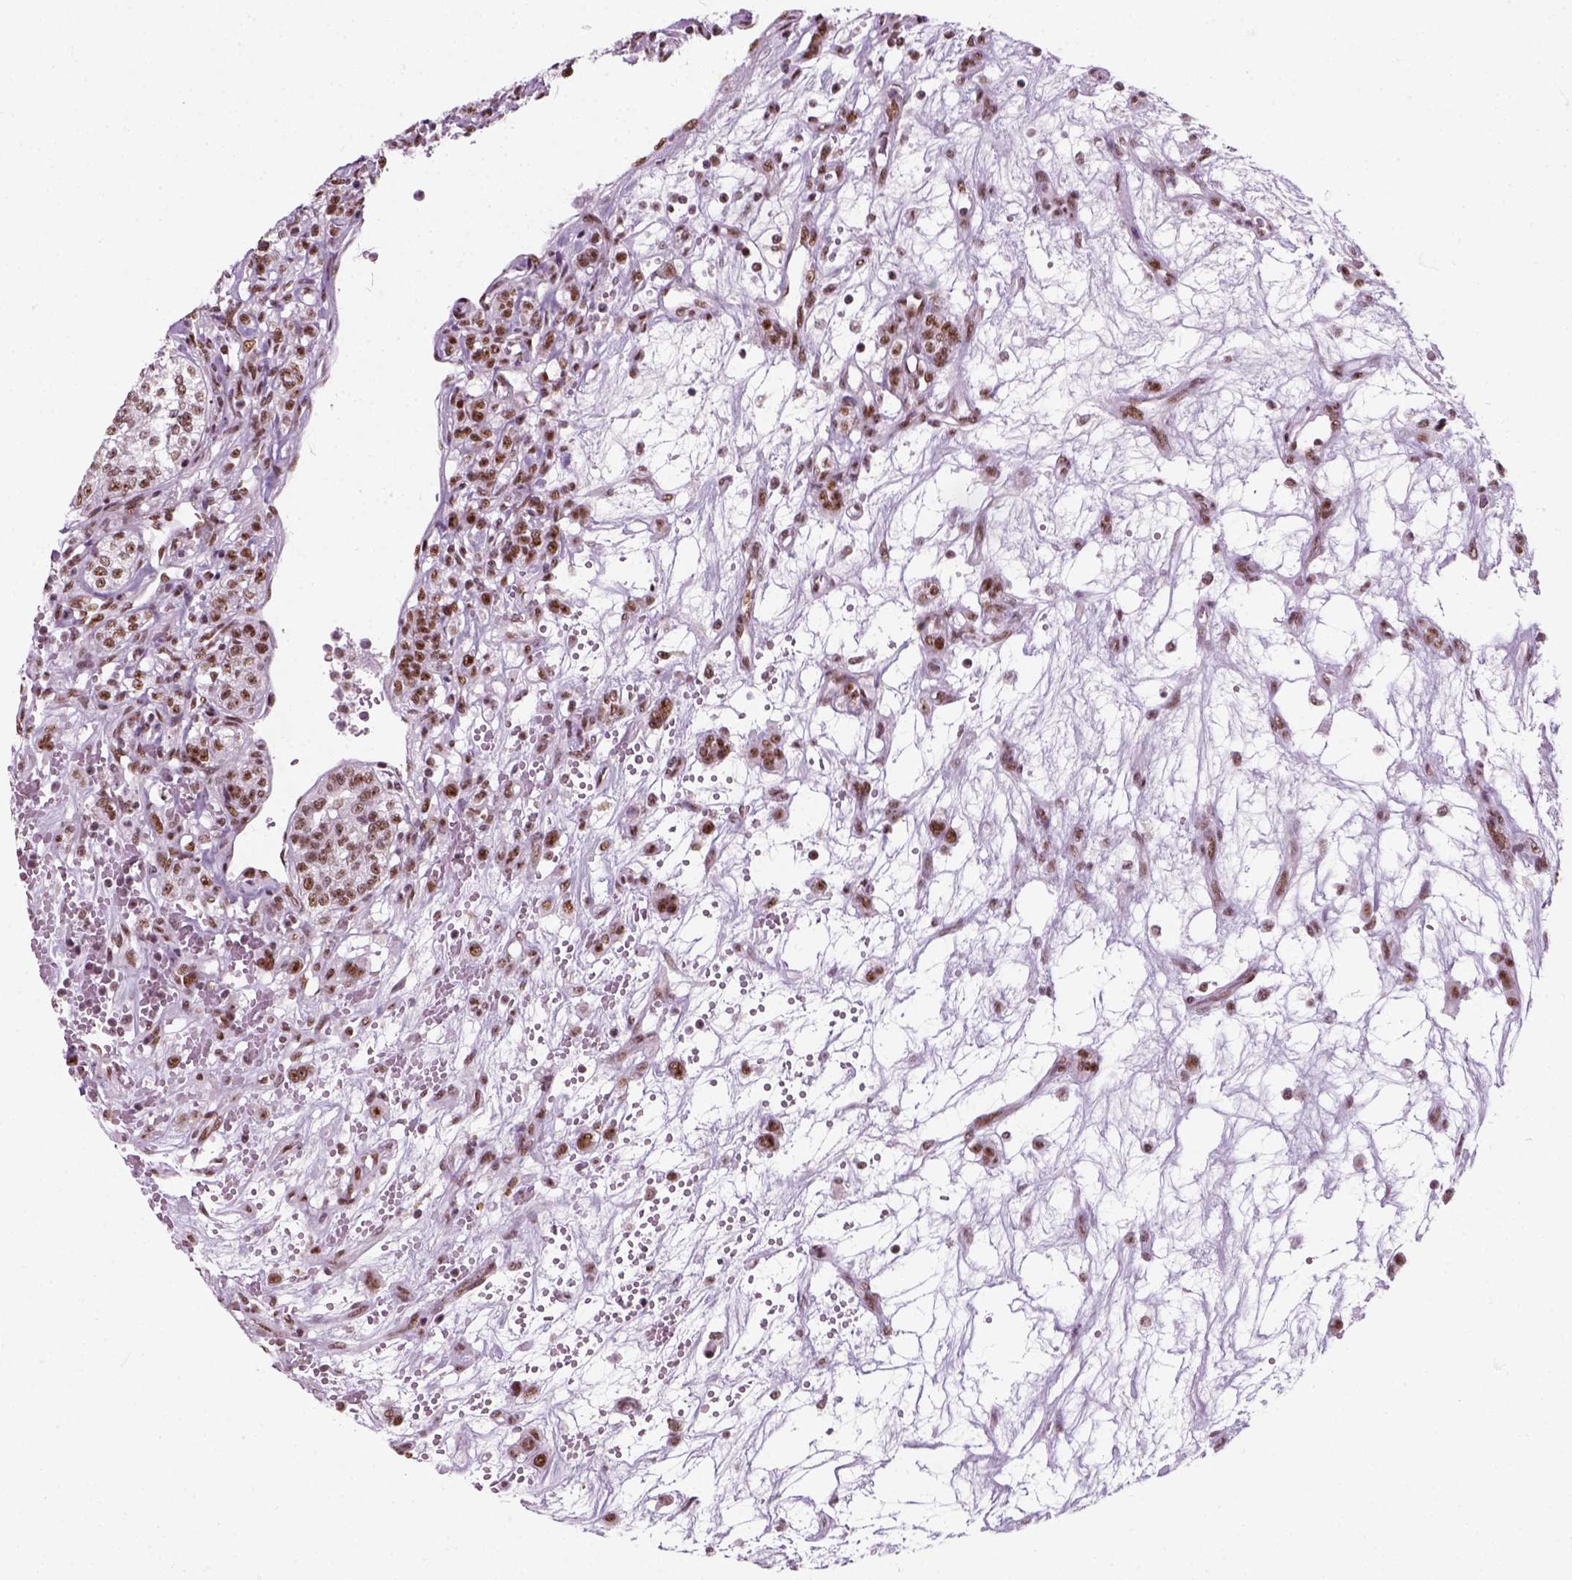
{"staining": {"intensity": "moderate", "quantity": ">75%", "location": "nuclear"}, "tissue": "renal cancer", "cell_type": "Tumor cells", "image_type": "cancer", "snomed": [{"axis": "morphology", "description": "Adenocarcinoma, NOS"}, {"axis": "topography", "description": "Kidney"}], "caption": "The micrograph exhibits staining of renal cancer, revealing moderate nuclear protein positivity (brown color) within tumor cells.", "gene": "GTF2F1", "patient": {"sex": "female", "age": 63}}